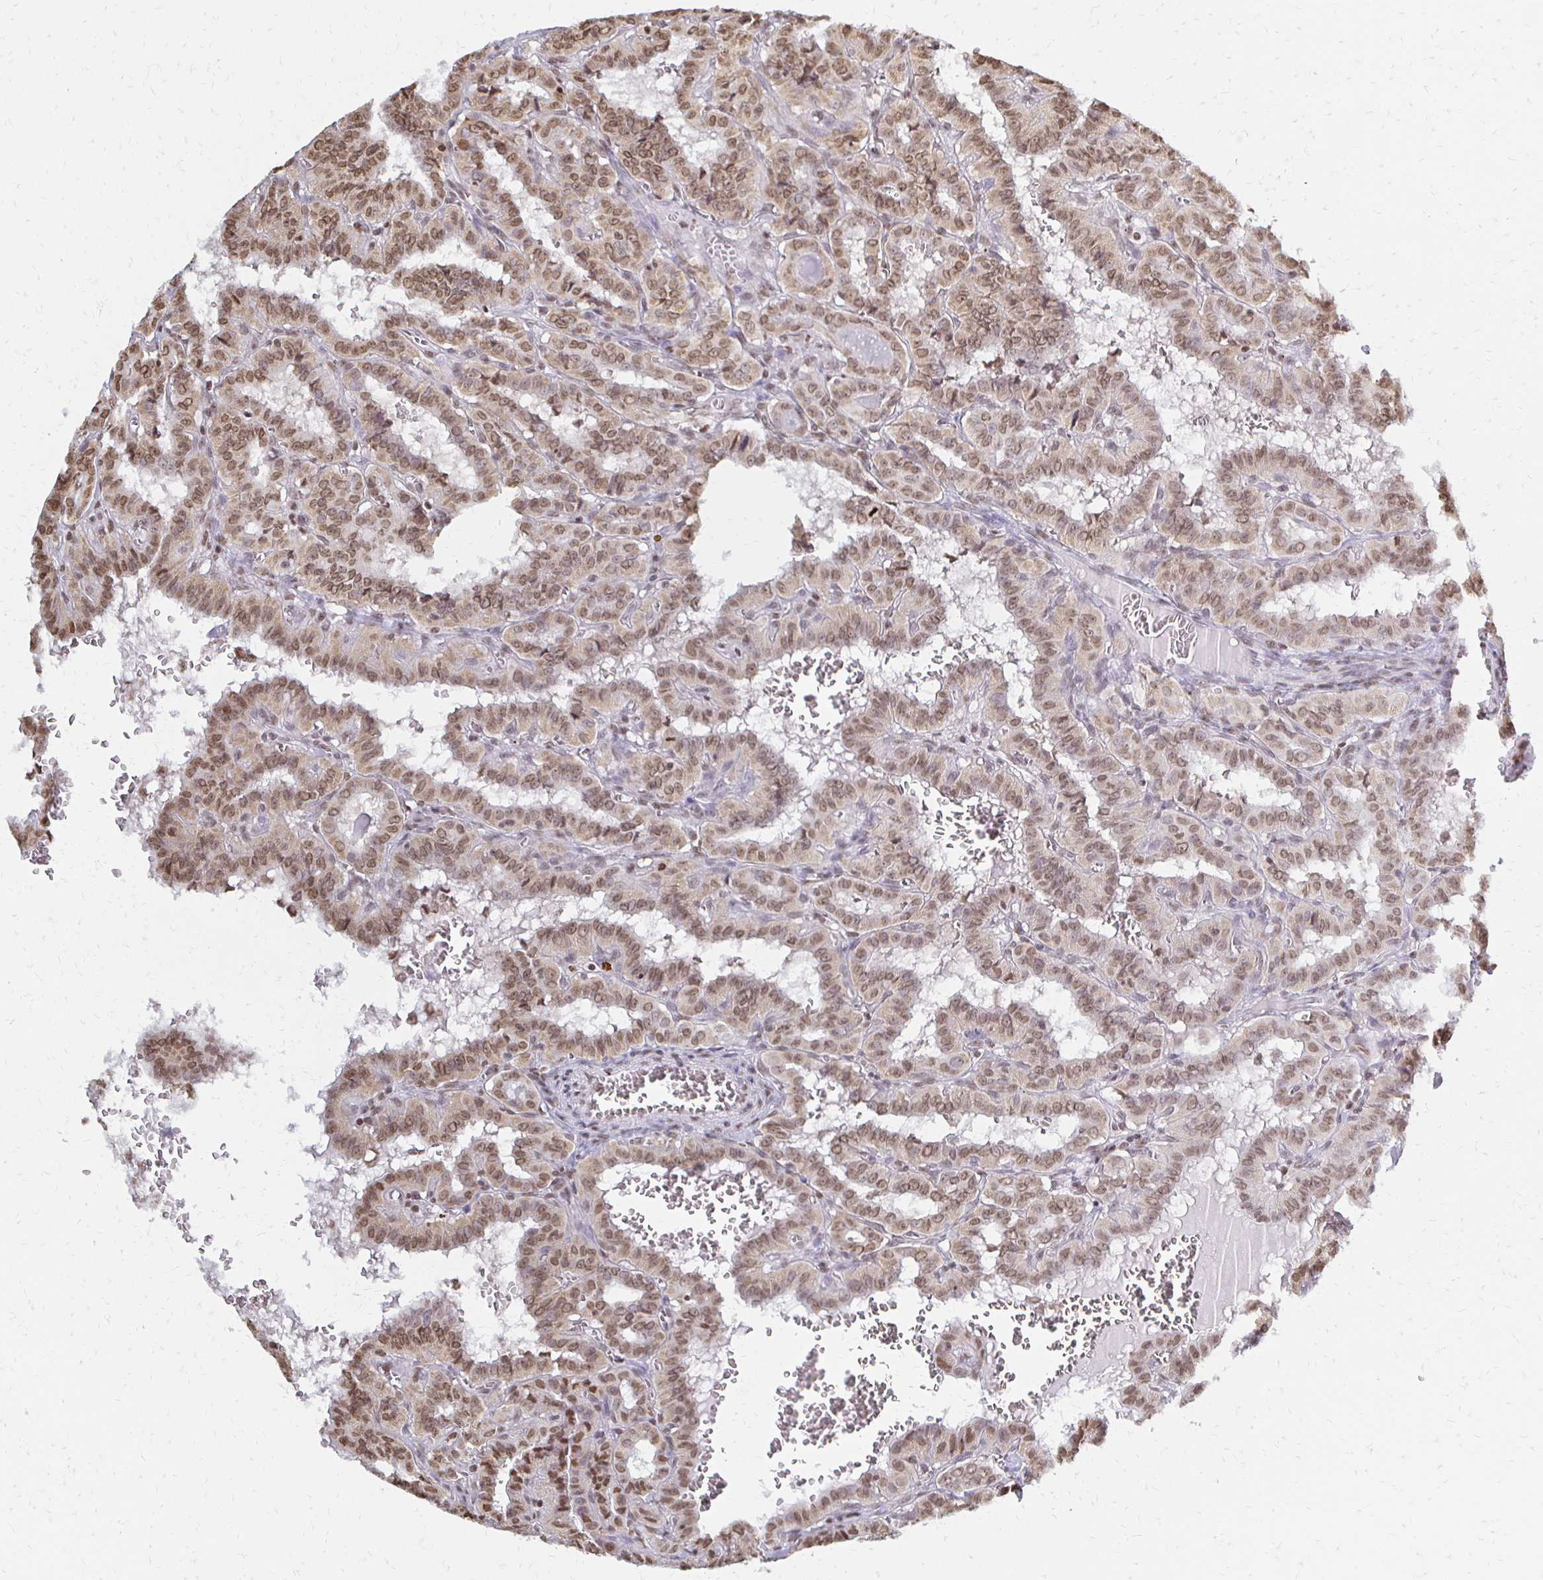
{"staining": {"intensity": "moderate", "quantity": ">75%", "location": "nuclear"}, "tissue": "thyroid cancer", "cell_type": "Tumor cells", "image_type": "cancer", "snomed": [{"axis": "morphology", "description": "Papillary adenocarcinoma, NOS"}, {"axis": "topography", "description": "Thyroid gland"}], "caption": "The histopathology image shows immunohistochemical staining of thyroid papillary adenocarcinoma. There is moderate nuclear staining is present in about >75% of tumor cells. (IHC, brightfield microscopy, high magnification).", "gene": "HOXA9", "patient": {"sex": "female", "age": 21}}